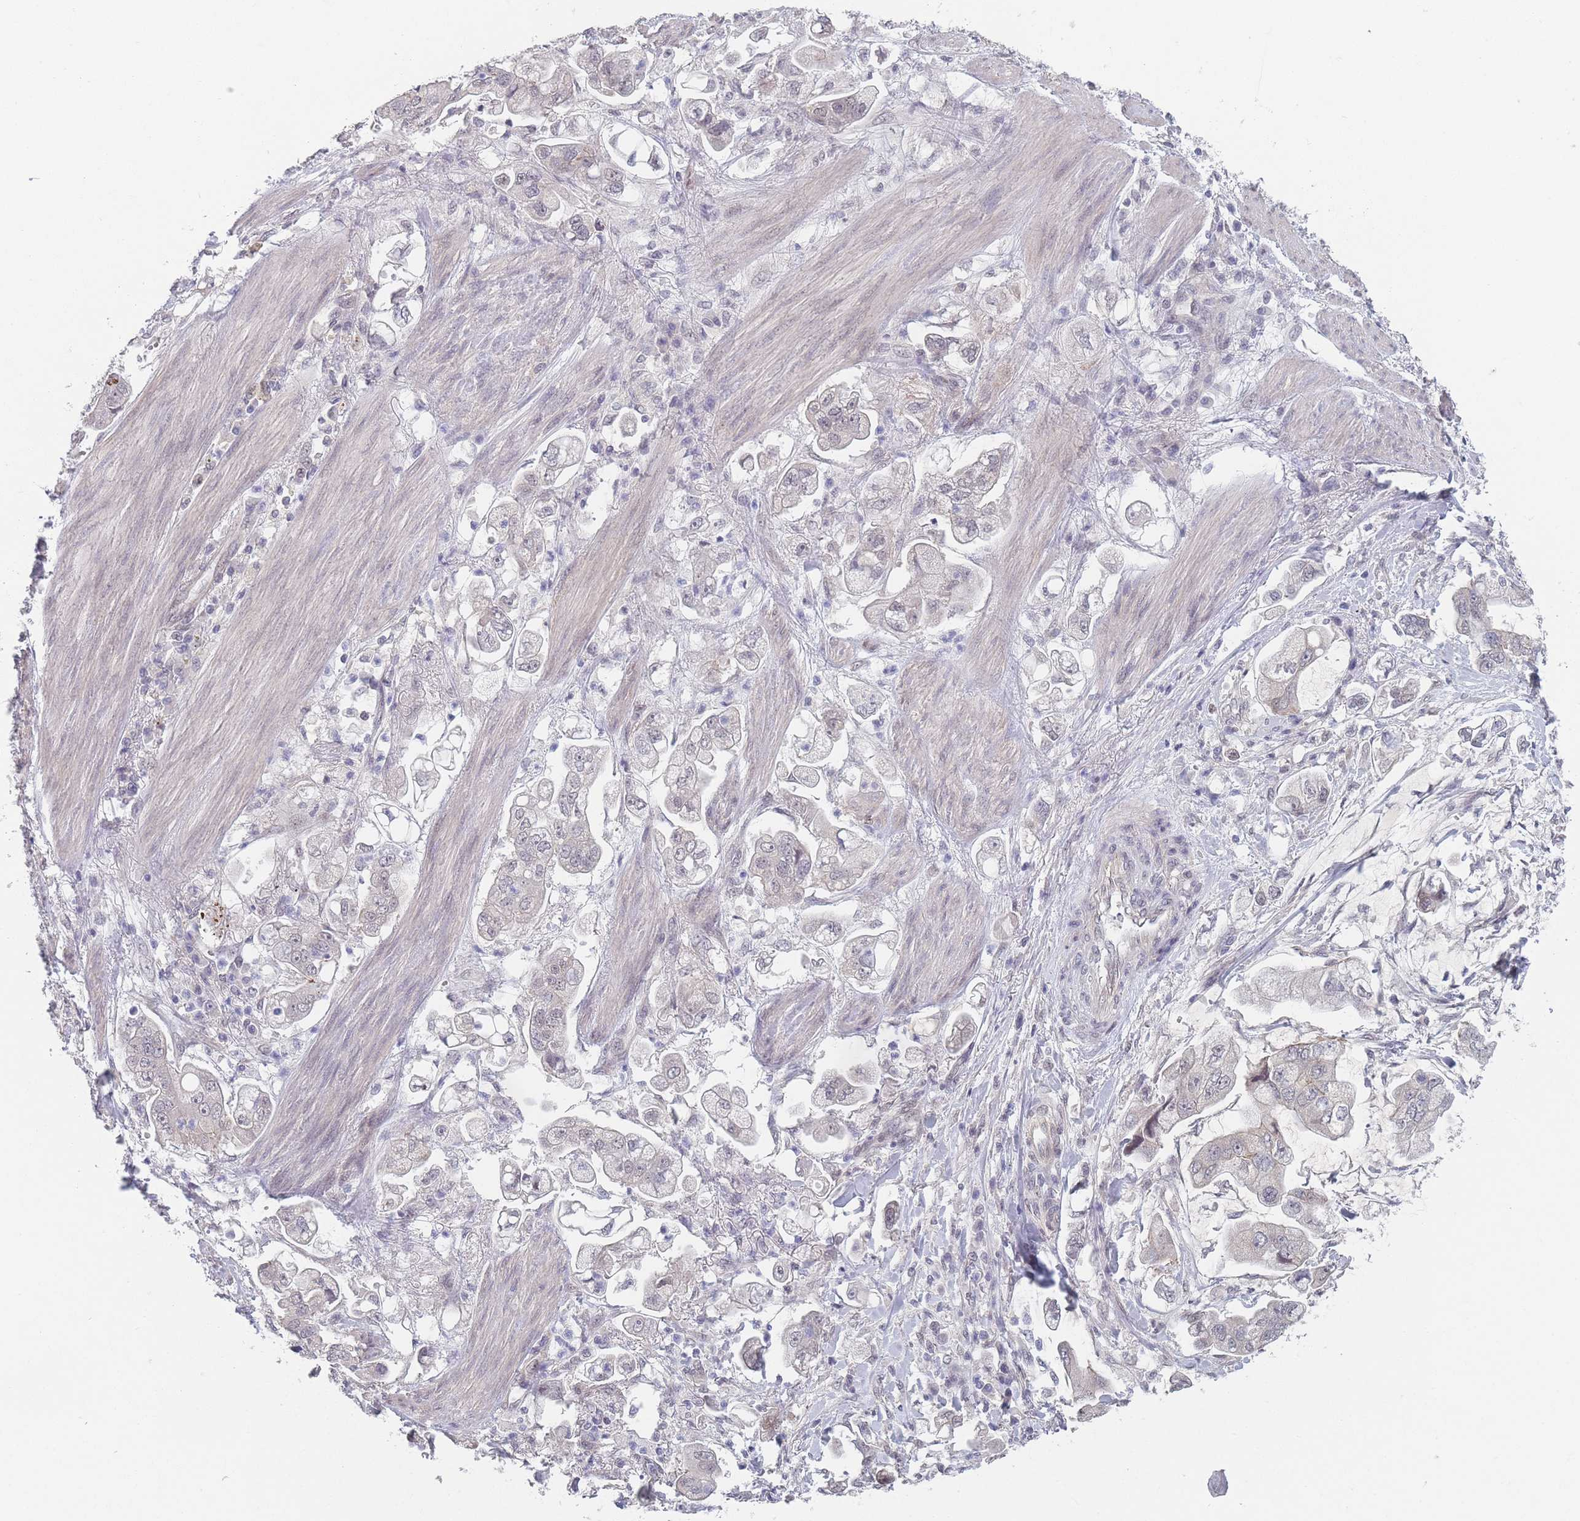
{"staining": {"intensity": "negative", "quantity": "none", "location": "none"}, "tissue": "stomach cancer", "cell_type": "Tumor cells", "image_type": "cancer", "snomed": [{"axis": "morphology", "description": "Adenocarcinoma, NOS"}, {"axis": "topography", "description": "Stomach"}], "caption": "Human stomach cancer (adenocarcinoma) stained for a protein using immunohistochemistry (IHC) reveals no staining in tumor cells.", "gene": "ANKRD10", "patient": {"sex": "male", "age": 62}}